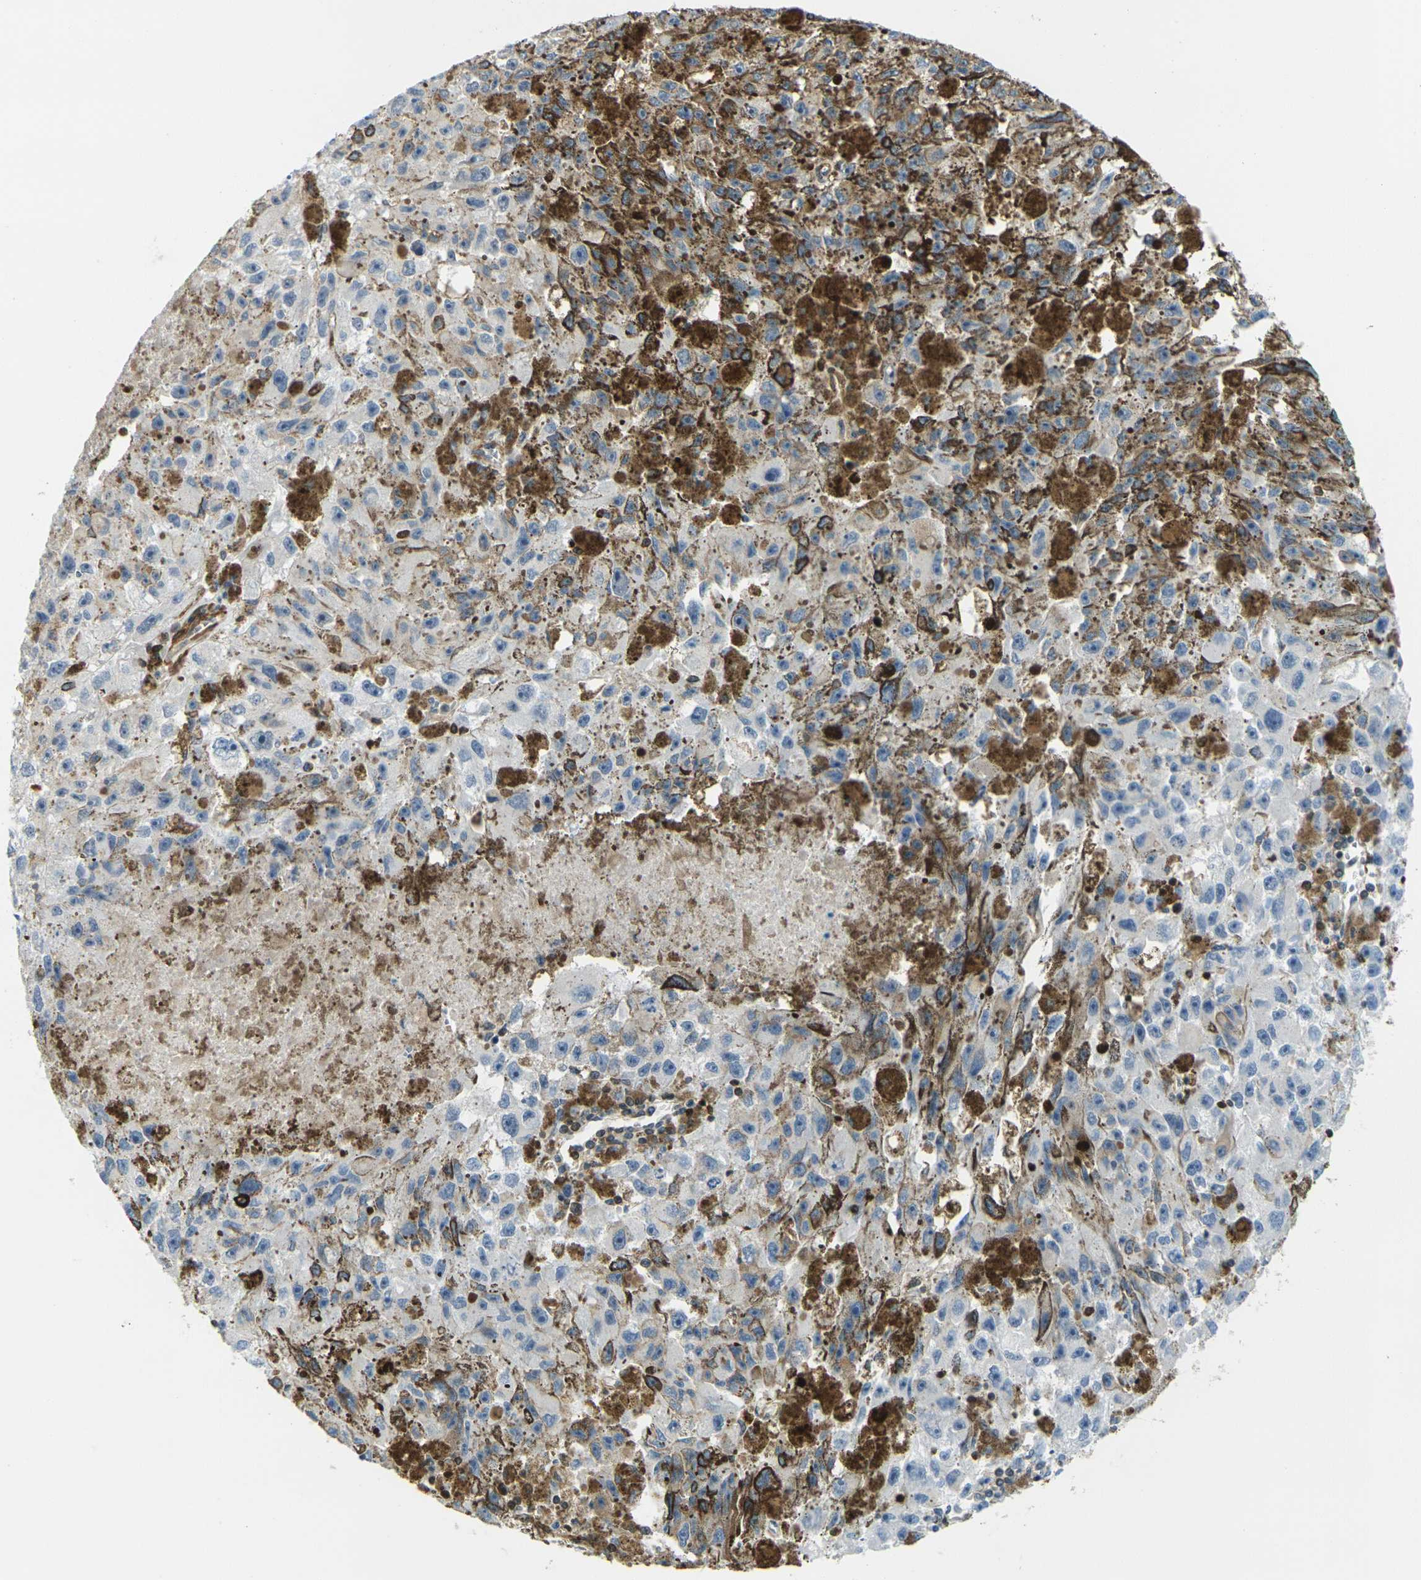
{"staining": {"intensity": "negative", "quantity": "none", "location": "none"}, "tissue": "melanoma", "cell_type": "Tumor cells", "image_type": "cancer", "snomed": [{"axis": "morphology", "description": "Malignant melanoma in situ"}, {"axis": "morphology", "description": "Malignant melanoma, NOS"}, {"axis": "topography", "description": "Skin"}], "caption": "The image demonstrates no significant positivity in tumor cells of melanoma.", "gene": "LASP1", "patient": {"sex": "female", "age": 88}}